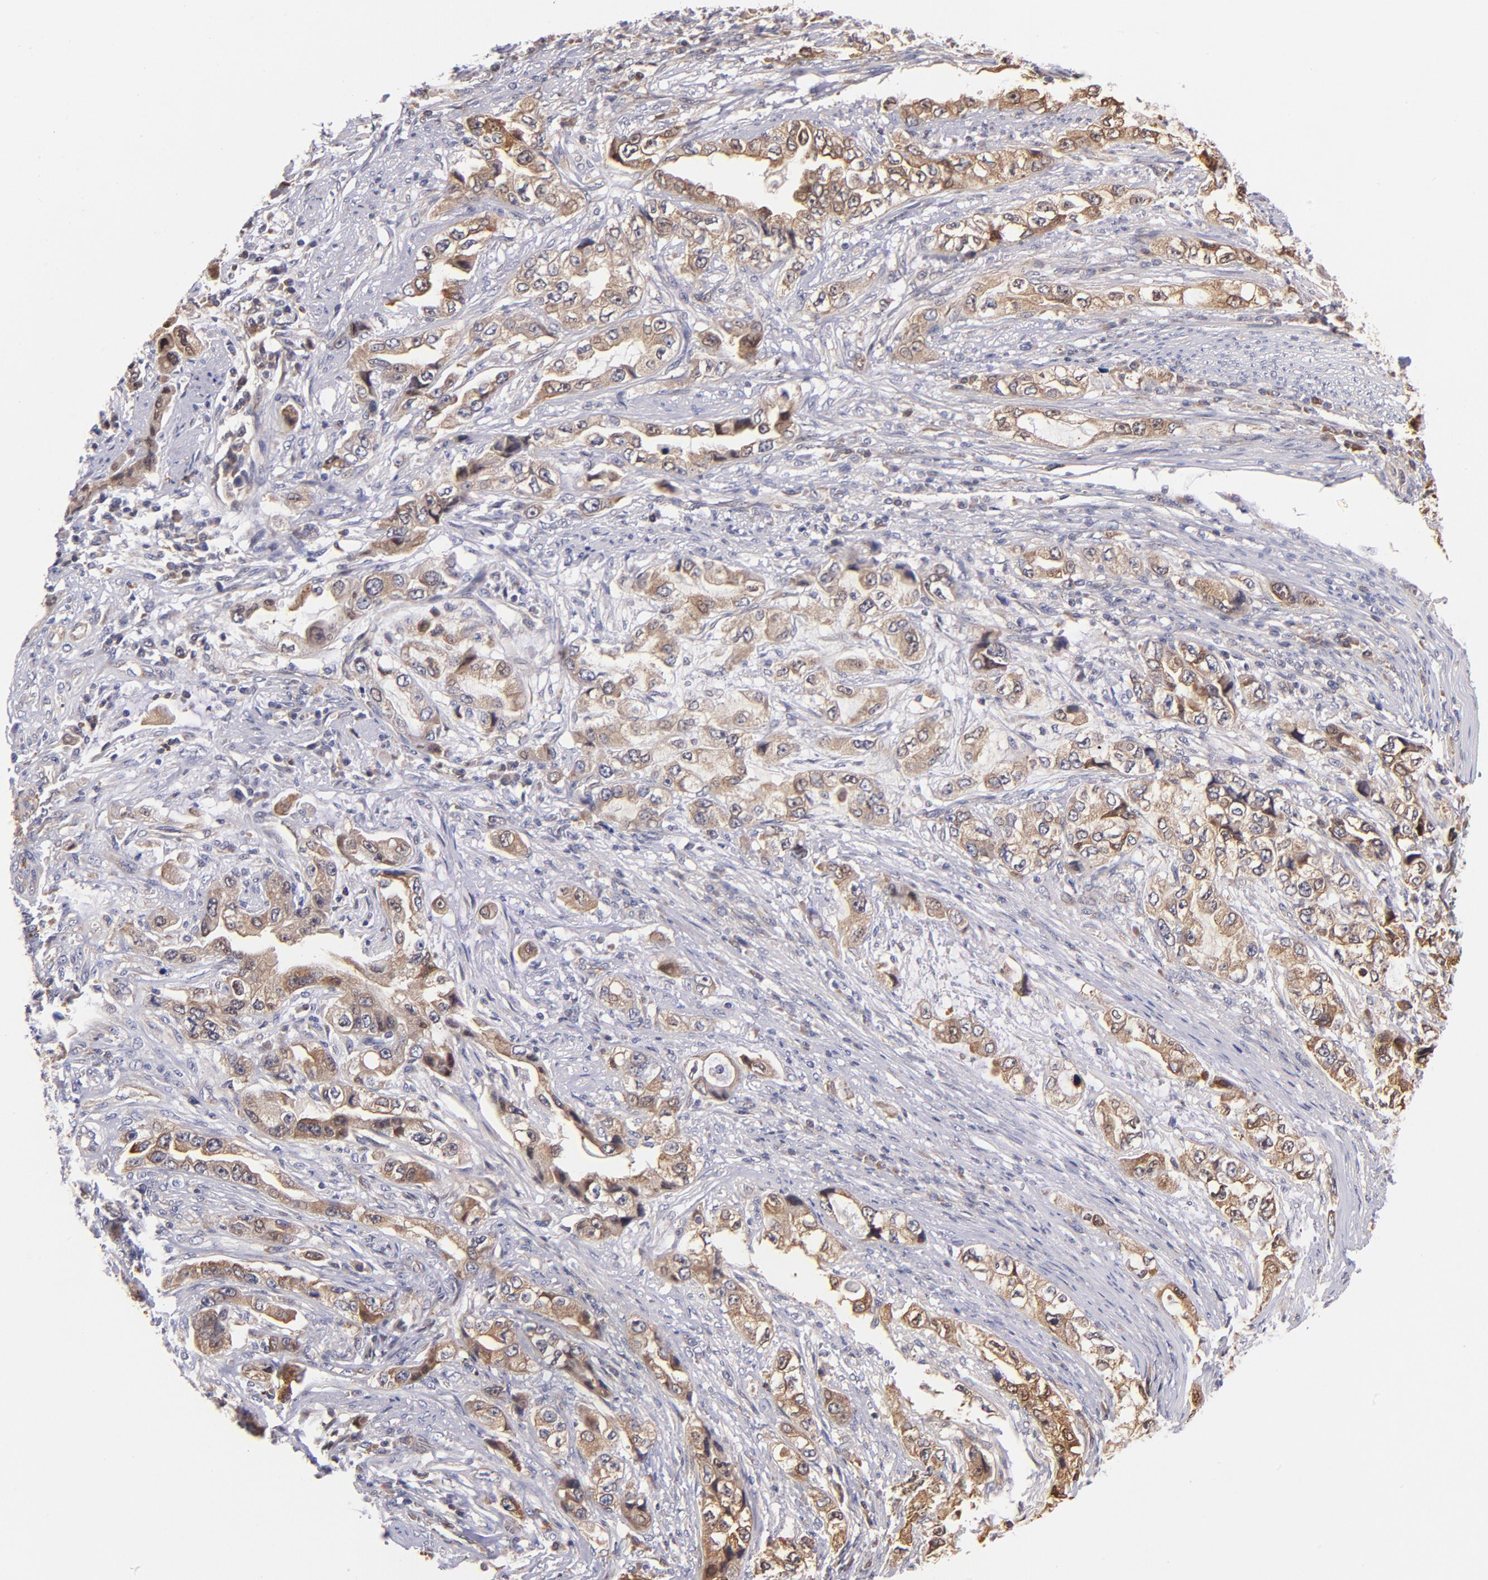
{"staining": {"intensity": "weak", "quantity": ">75%", "location": "cytoplasmic/membranous"}, "tissue": "stomach cancer", "cell_type": "Tumor cells", "image_type": "cancer", "snomed": [{"axis": "morphology", "description": "Adenocarcinoma, NOS"}, {"axis": "topography", "description": "Stomach, lower"}], "caption": "DAB immunohistochemical staining of stomach cancer (adenocarcinoma) shows weak cytoplasmic/membranous protein positivity in about >75% of tumor cells.", "gene": "YWHAB", "patient": {"sex": "female", "age": 93}}